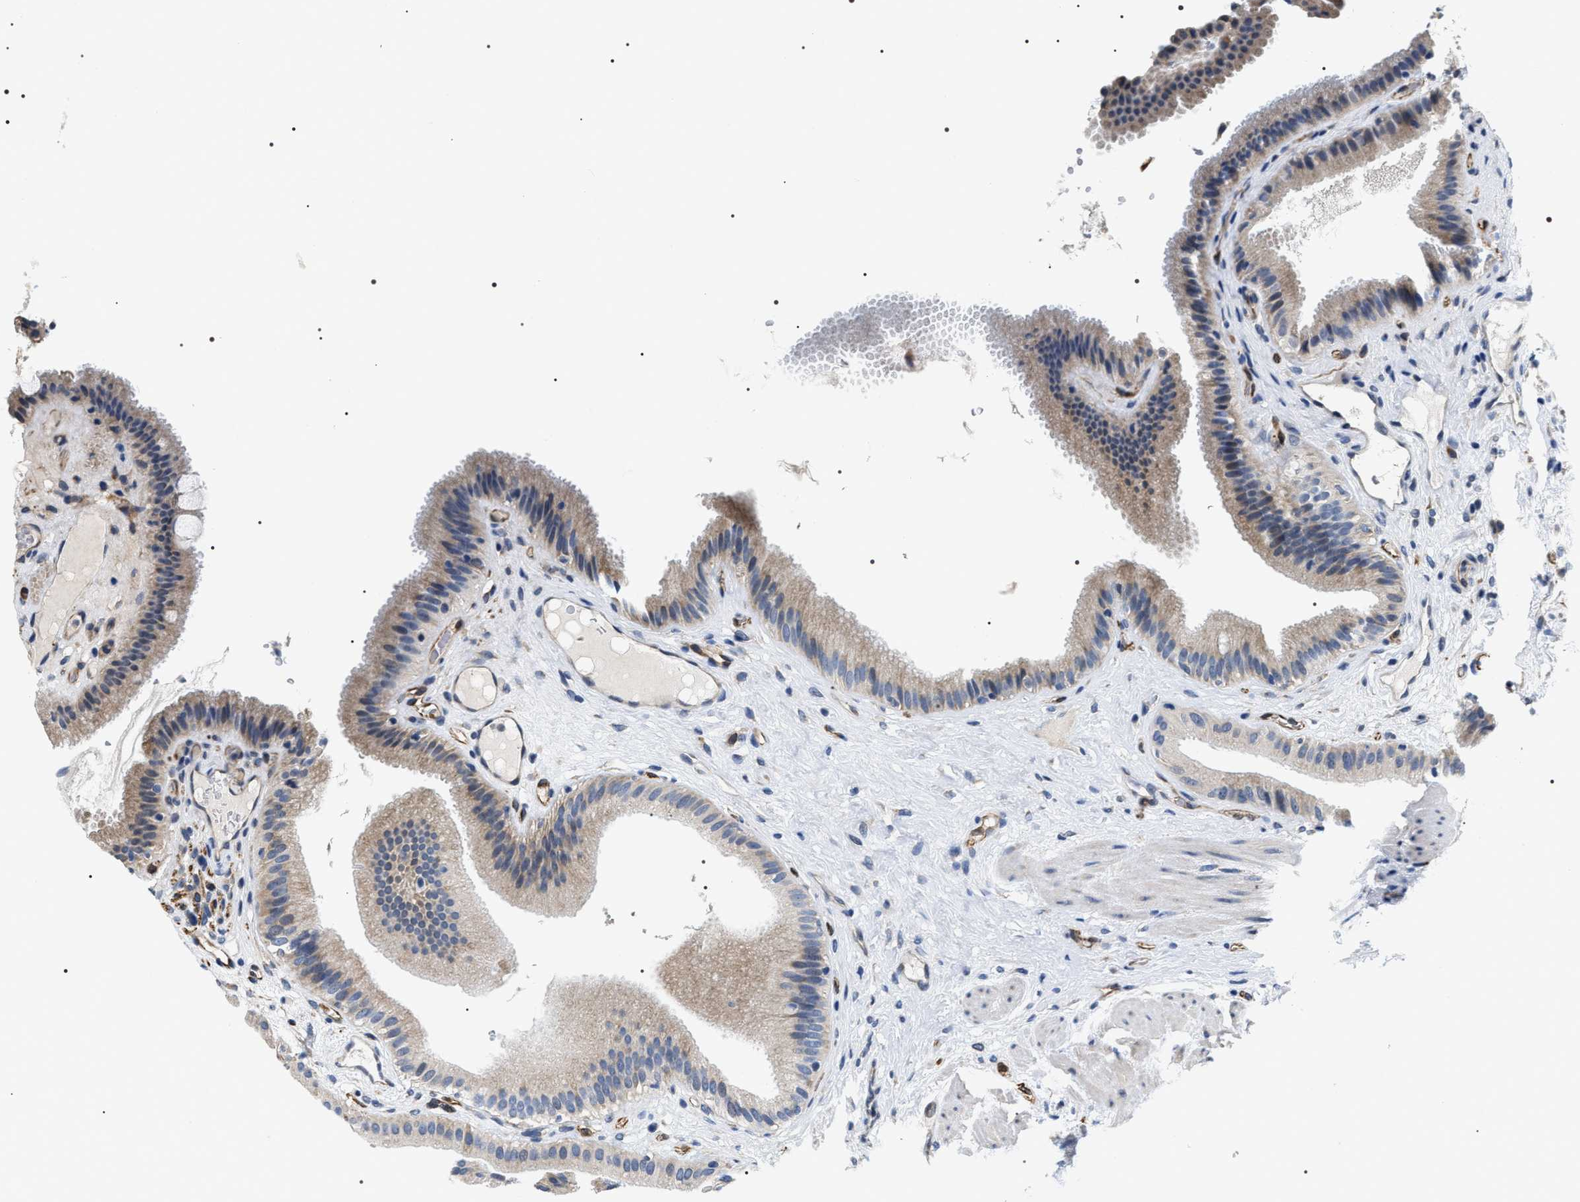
{"staining": {"intensity": "weak", "quantity": "<25%", "location": "cytoplasmic/membranous"}, "tissue": "gallbladder", "cell_type": "Glandular cells", "image_type": "normal", "snomed": [{"axis": "morphology", "description": "Normal tissue, NOS"}, {"axis": "topography", "description": "Gallbladder"}], "caption": "DAB (3,3'-diaminobenzidine) immunohistochemical staining of benign gallbladder reveals no significant expression in glandular cells. The staining is performed using DAB brown chromogen with nuclei counter-stained in using hematoxylin.", "gene": "PKD1L1", "patient": {"sex": "male", "age": 49}}